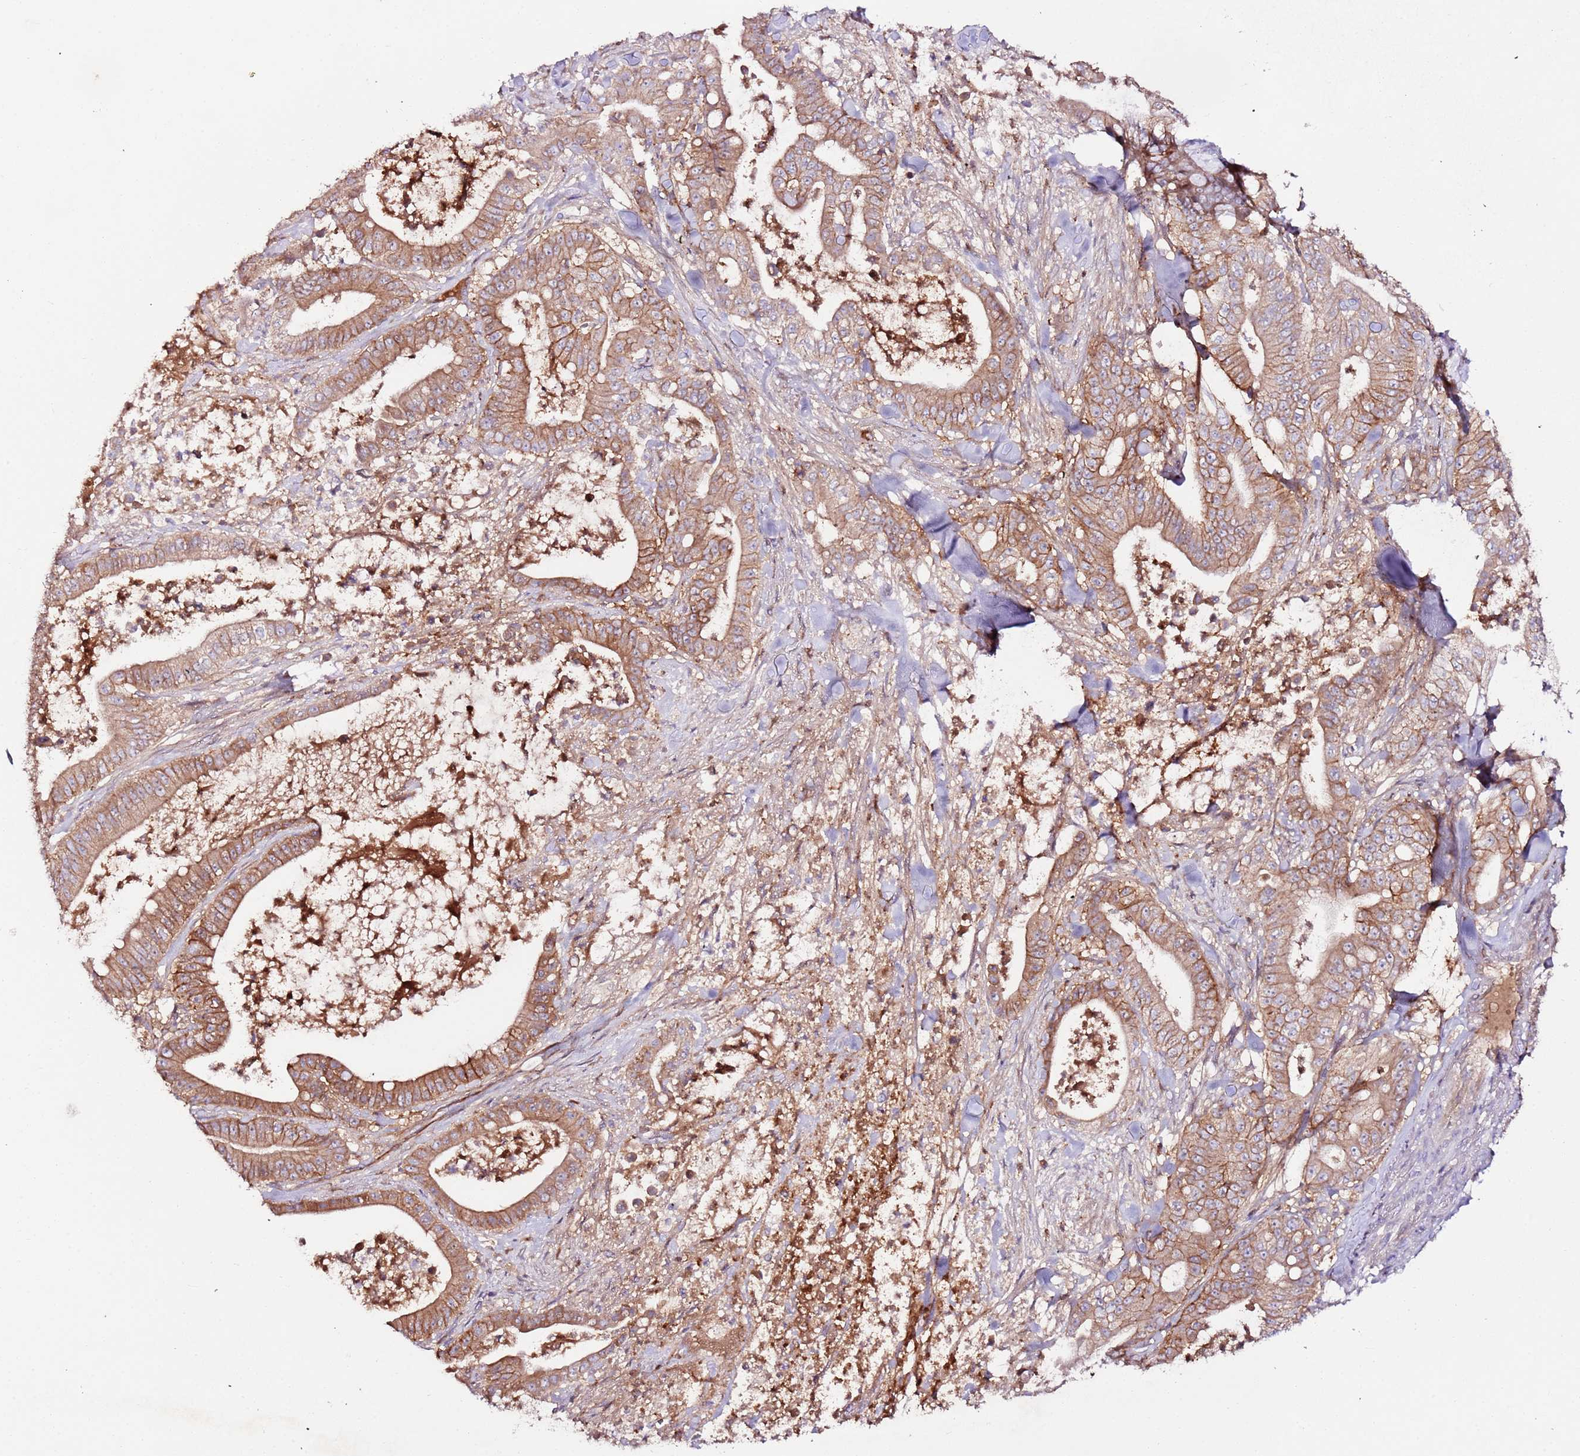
{"staining": {"intensity": "strong", "quantity": ">75%", "location": "cytoplasmic/membranous"}, "tissue": "pancreatic cancer", "cell_type": "Tumor cells", "image_type": "cancer", "snomed": [{"axis": "morphology", "description": "Adenocarcinoma, NOS"}, {"axis": "topography", "description": "Pancreas"}], "caption": "This is a micrograph of immunohistochemistry (IHC) staining of adenocarcinoma (pancreatic), which shows strong staining in the cytoplasmic/membranous of tumor cells.", "gene": "FLVCR1", "patient": {"sex": "male", "age": 71}}